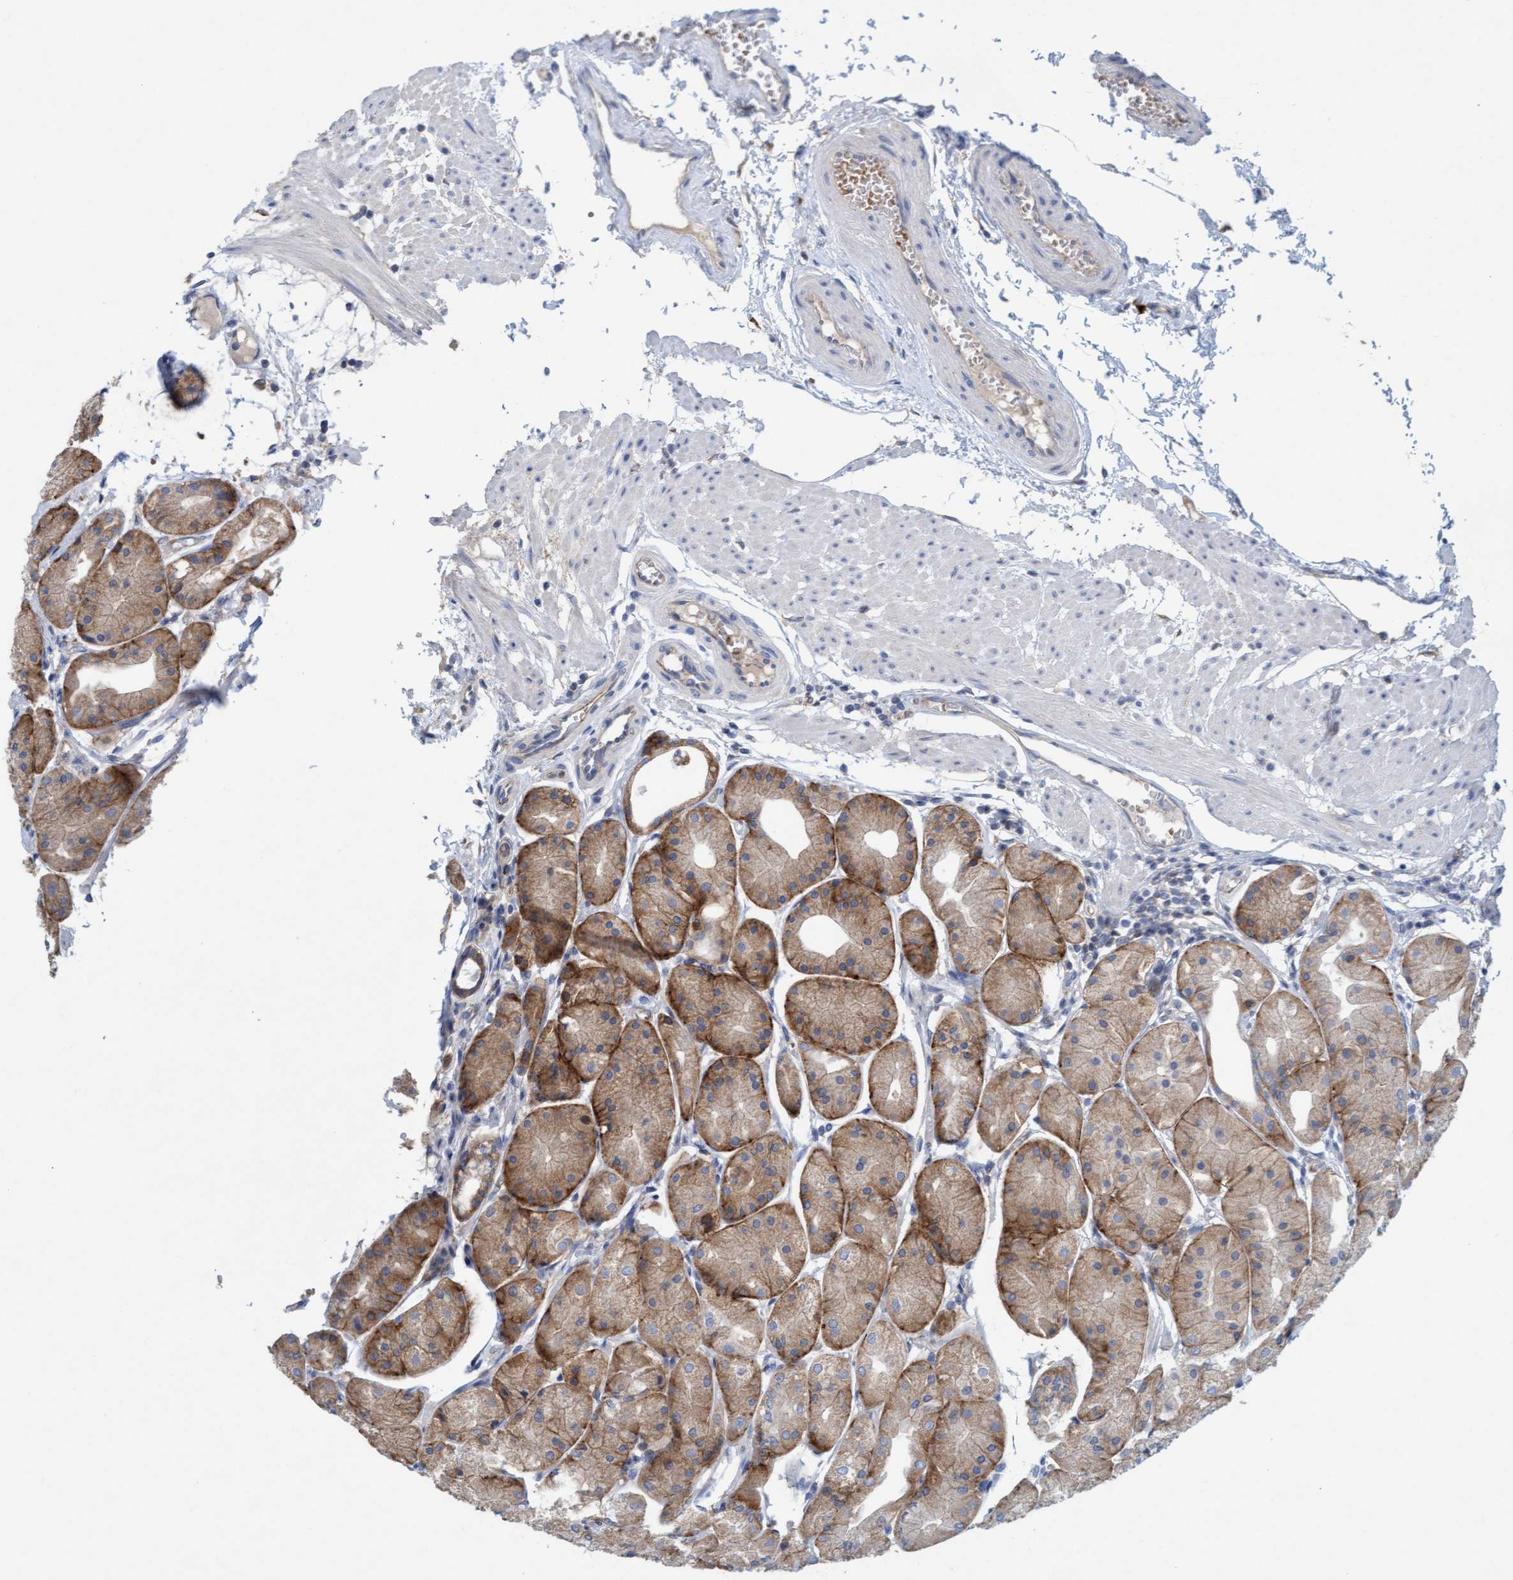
{"staining": {"intensity": "moderate", "quantity": ">75%", "location": "cytoplasmic/membranous"}, "tissue": "stomach", "cell_type": "Glandular cells", "image_type": "normal", "snomed": [{"axis": "morphology", "description": "Normal tissue, NOS"}, {"axis": "topography", "description": "Stomach, upper"}], "caption": "Moderate cytoplasmic/membranous positivity is seen in approximately >75% of glandular cells in benign stomach. (DAB (3,3'-diaminobenzidine) IHC with brightfield microscopy, high magnification).", "gene": "SIGIRR", "patient": {"sex": "male", "age": 72}}